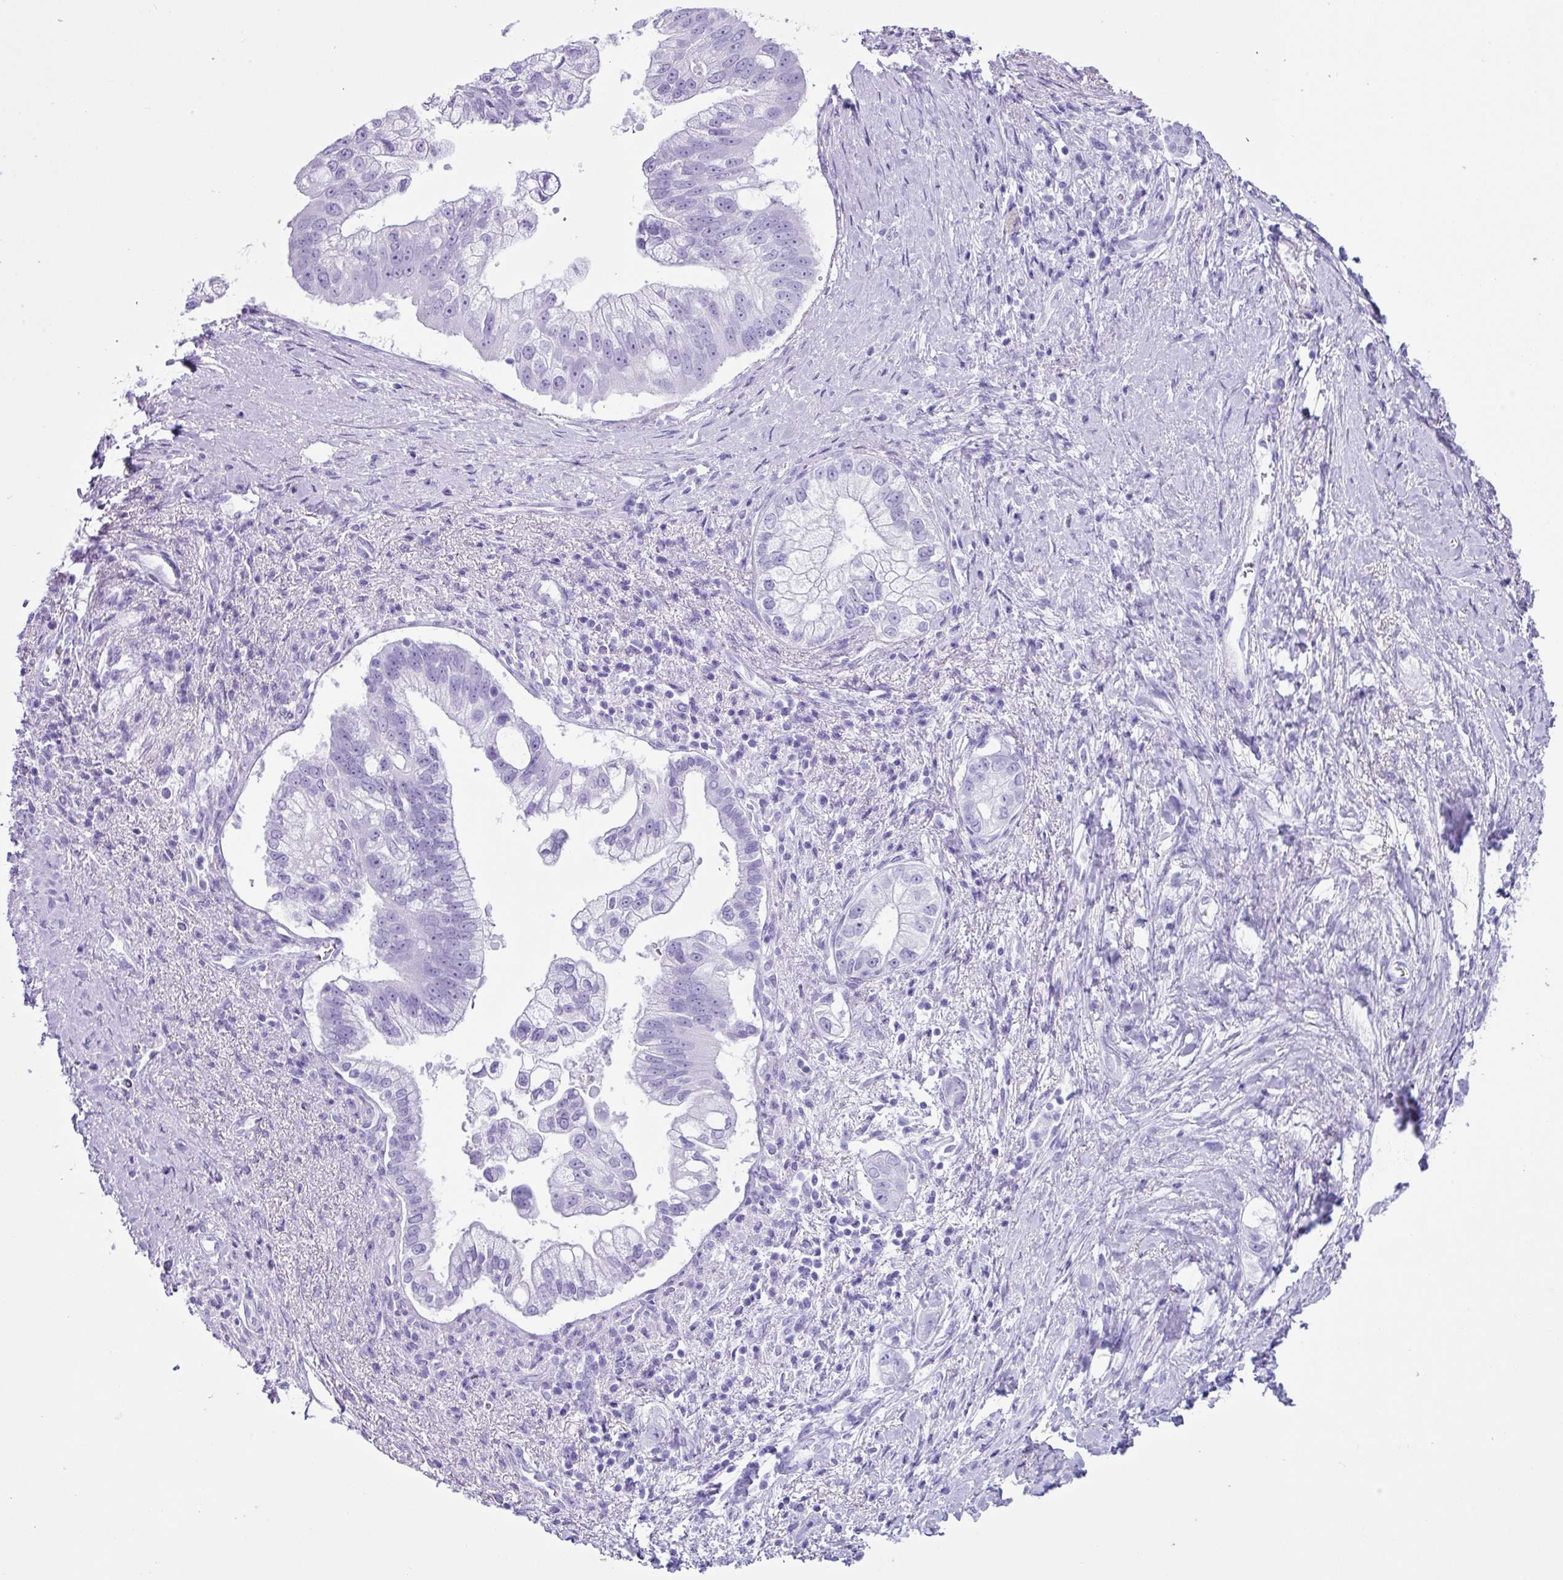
{"staining": {"intensity": "negative", "quantity": "none", "location": "none"}, "tissue": "pancreatic cancer", "cell_type": "Tumor cells", "image_type": "cancer", "snomed": [{"axis": "morphology", "description": "Adenocarcinoma, NOS"}, {"axis": "topography", "description": "Pancreas"}], "caption": "Tumor cells show no significant expression in pancreatic cancer (adenocarcinoma).", "gene": "NCCRP1", "patient": {"sex": "male", "age": 70}}